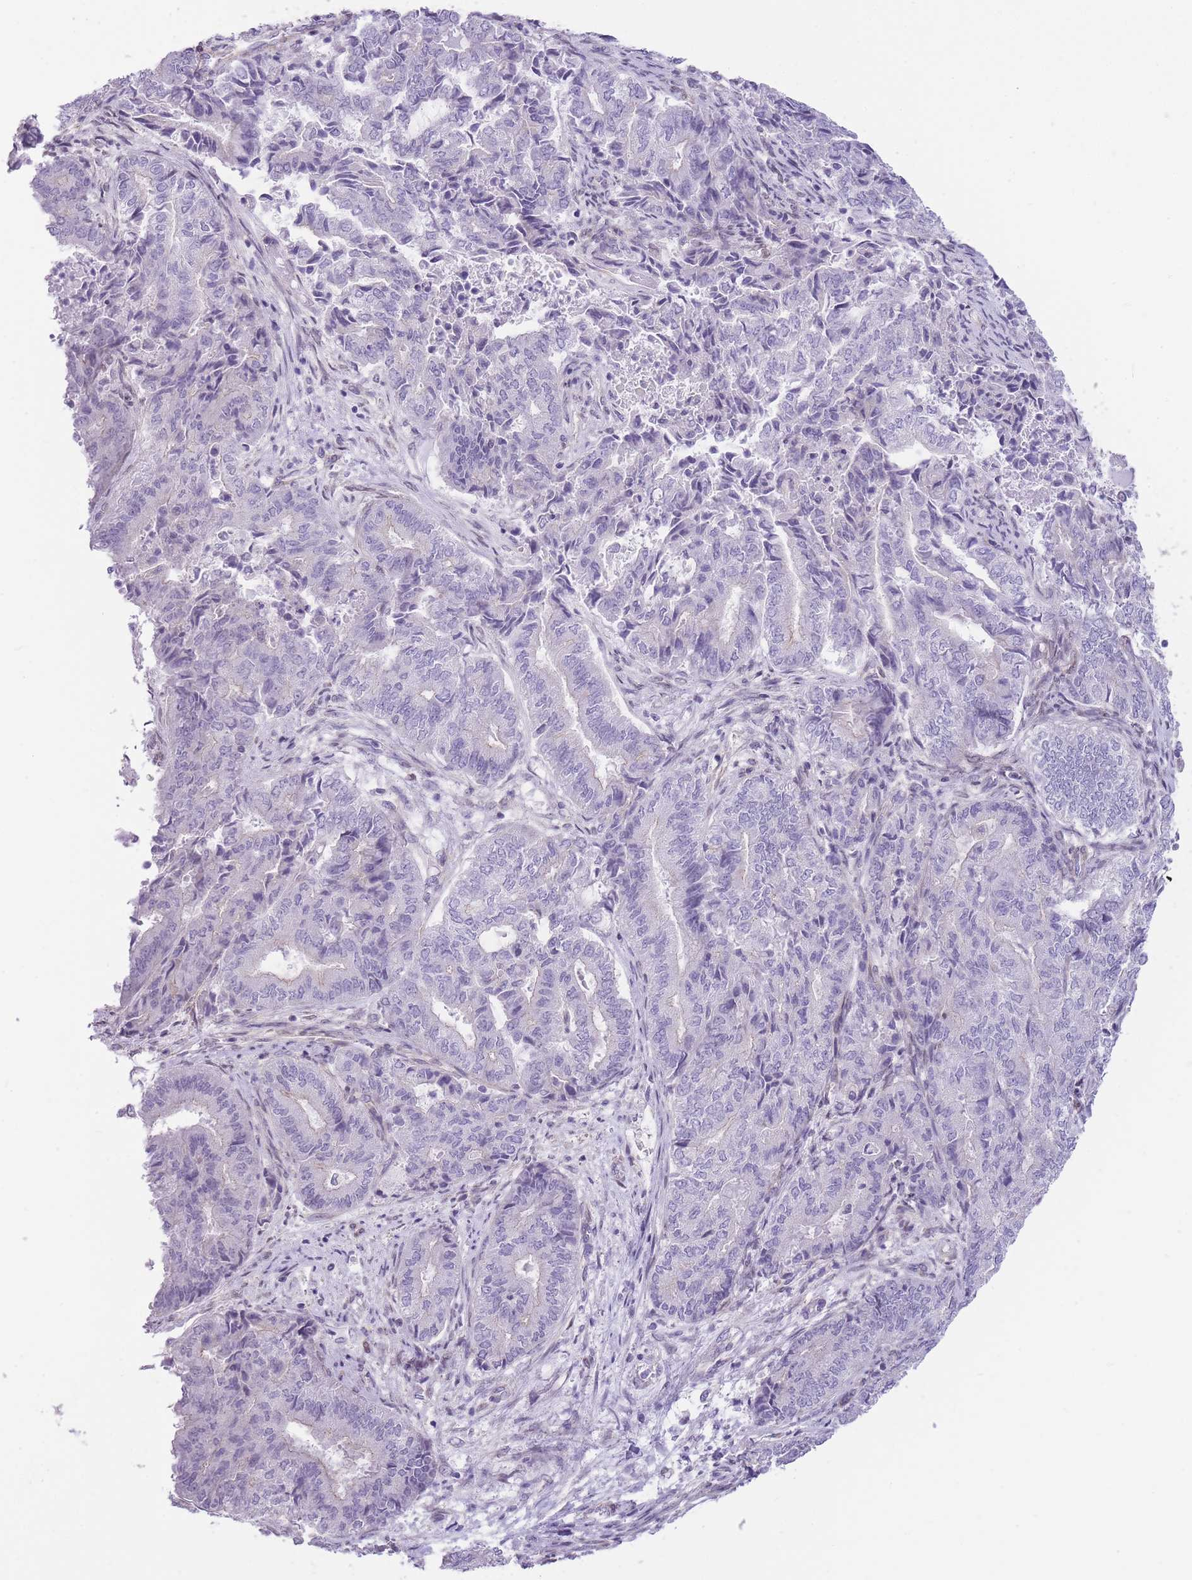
{"staining": {"intensity": "negative", "quantity": "none", "location": "none"}, "tissue": "endometrial cancer", "cell_type": "Tumor cells", "image_type": "cancer", "snomed": [{"axis": "morphology", "description": "Adenocarcinoma, NOS"}, {"axis": "topography", "description": "Endometrium"}], "caption": "Immunohistochemistry (IHC) micrograph of human endometrial adenocarcinoma stained for a protein (brown), which displays no positivity in tumor cells.", "gene": "OR11H12", "patient": {"sex": "female", "age": 80}}